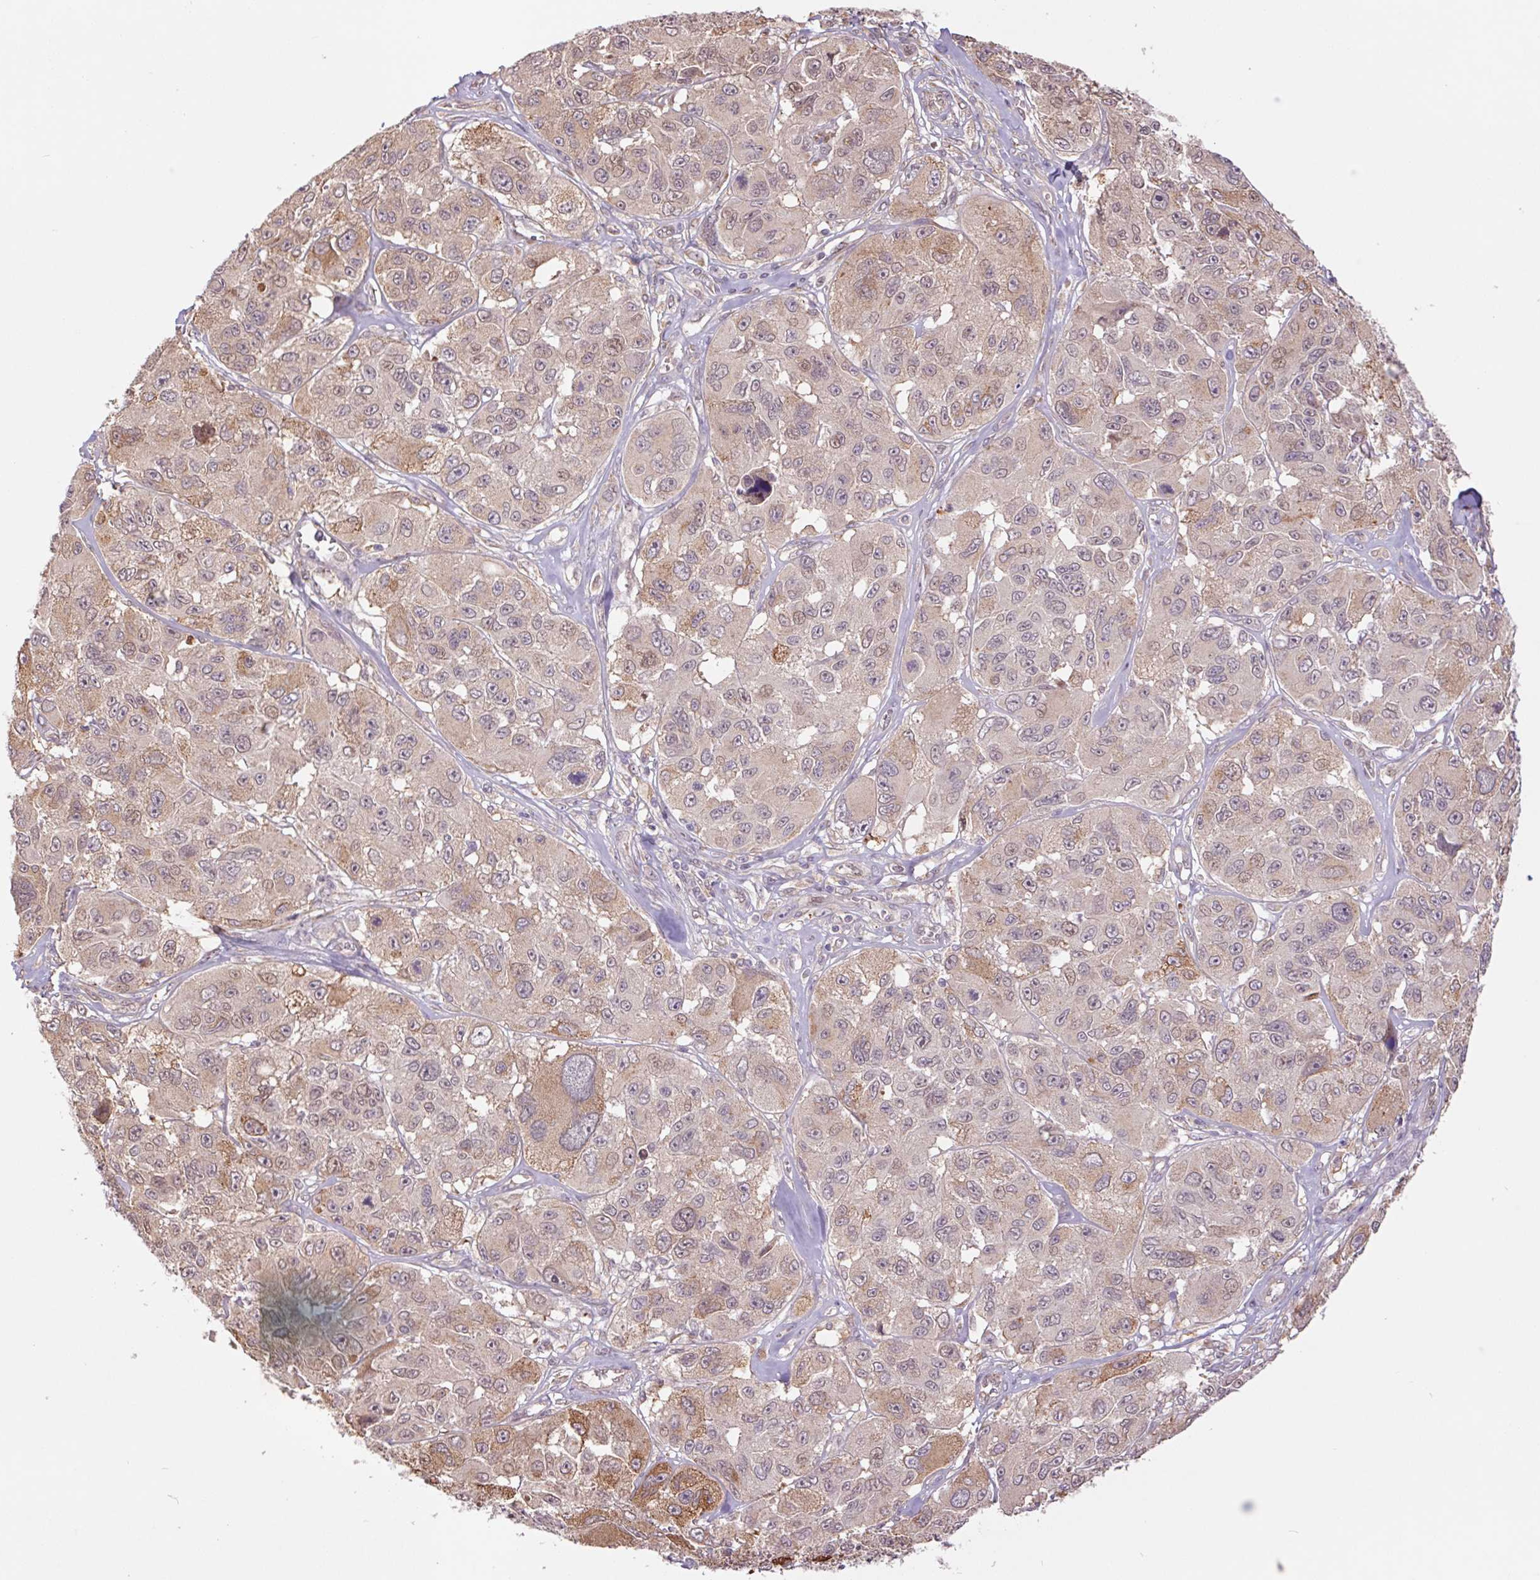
{"staining": {"intensity": "weak", "quantity": "<25%", "location": "cytoplasmic/membranous"}, "tissue": "melanoma", "cell_type": "Tumor cells", "image_type": "cancer", "snomed": [{"axis": "morphology", "description": "Malignant melanoma, NOS"}, {"axis": "topography", "description": "Skin"}], "caption": "A micrograph of malignant melanoma stained for a protein displays no brown staining in tumor cells.", "gene": "RRM1", "patient": {"sex": "female", "age": 66}}